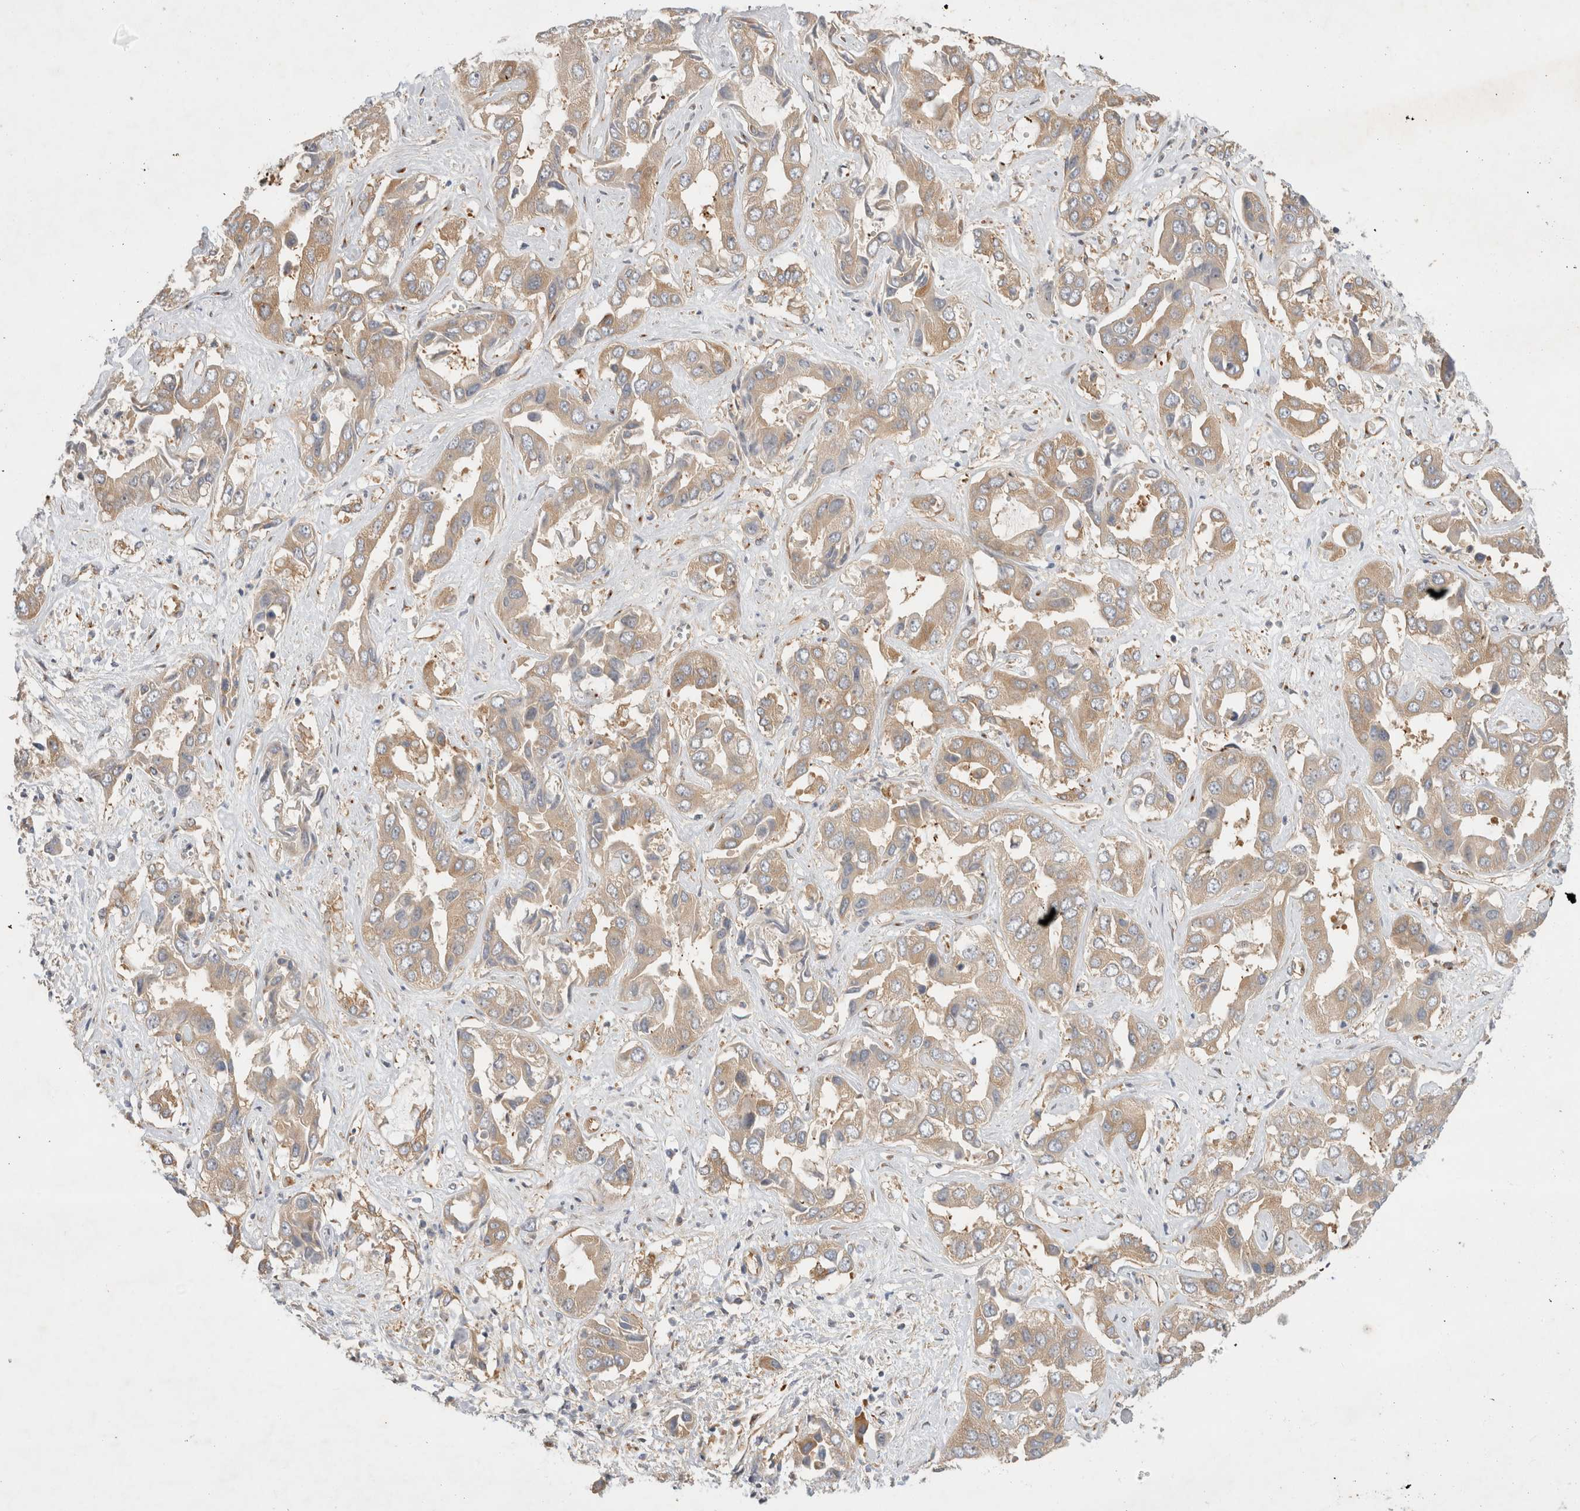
{"staining": {"intensity": "weak", "quantity": "25%-75%", "location": "cytoplasmic/membranous"}, "tissue": "liver cancer", "cell_type": "Tumor cells", "image_type": "cancer", "snomed": [{"axis": "morphology", "description": "Cholangiocarcinoma"}, {"axis": "topography", "description": "Liver"}], "caption": "The image exhibits a brown stain indicating the presence of a protein in the cytoplasmic/membranous of tumor cells in liver cancer.", "gene": "GPR150", "patient": {"sex": "female", "age": 52}}